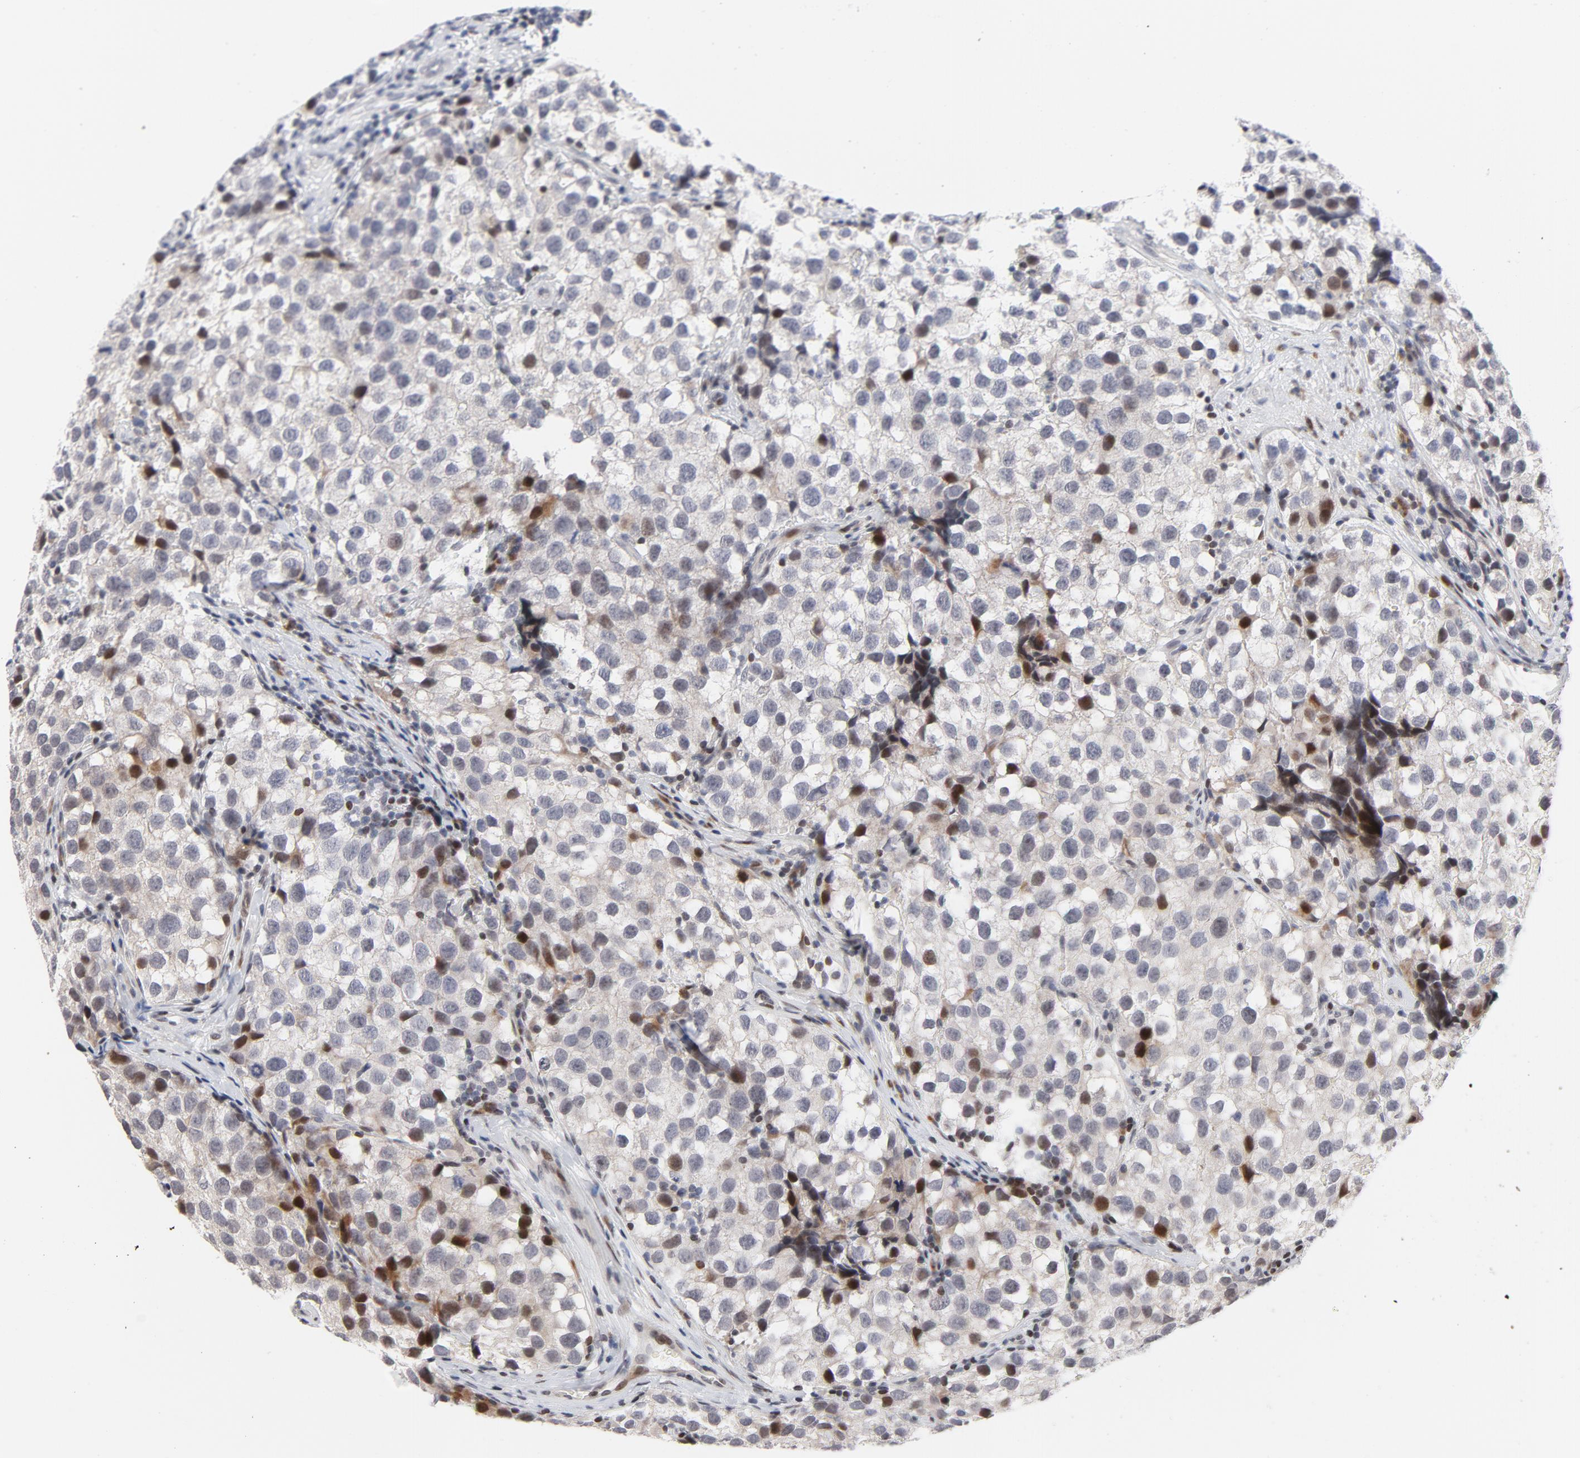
{"staining": {"intensity": "moderate", "quantity": "<25%", "location": "nuclear"}, "tissue": "testis cancer", "cell_type": "Tumor cells", "image_type": "cancer", "snomed": [{"axis": "morphology", "description": "Seminoma, NOS"}, {"axis": "topography", "description": "Testis"}], "caption": "Testis cancer stained with immunohistochemistry shows moderate nuclear positivity in approximately <25% of tumor cells.", "gene": "NFIC", "patient": {"sex": "male", "age": 39}}